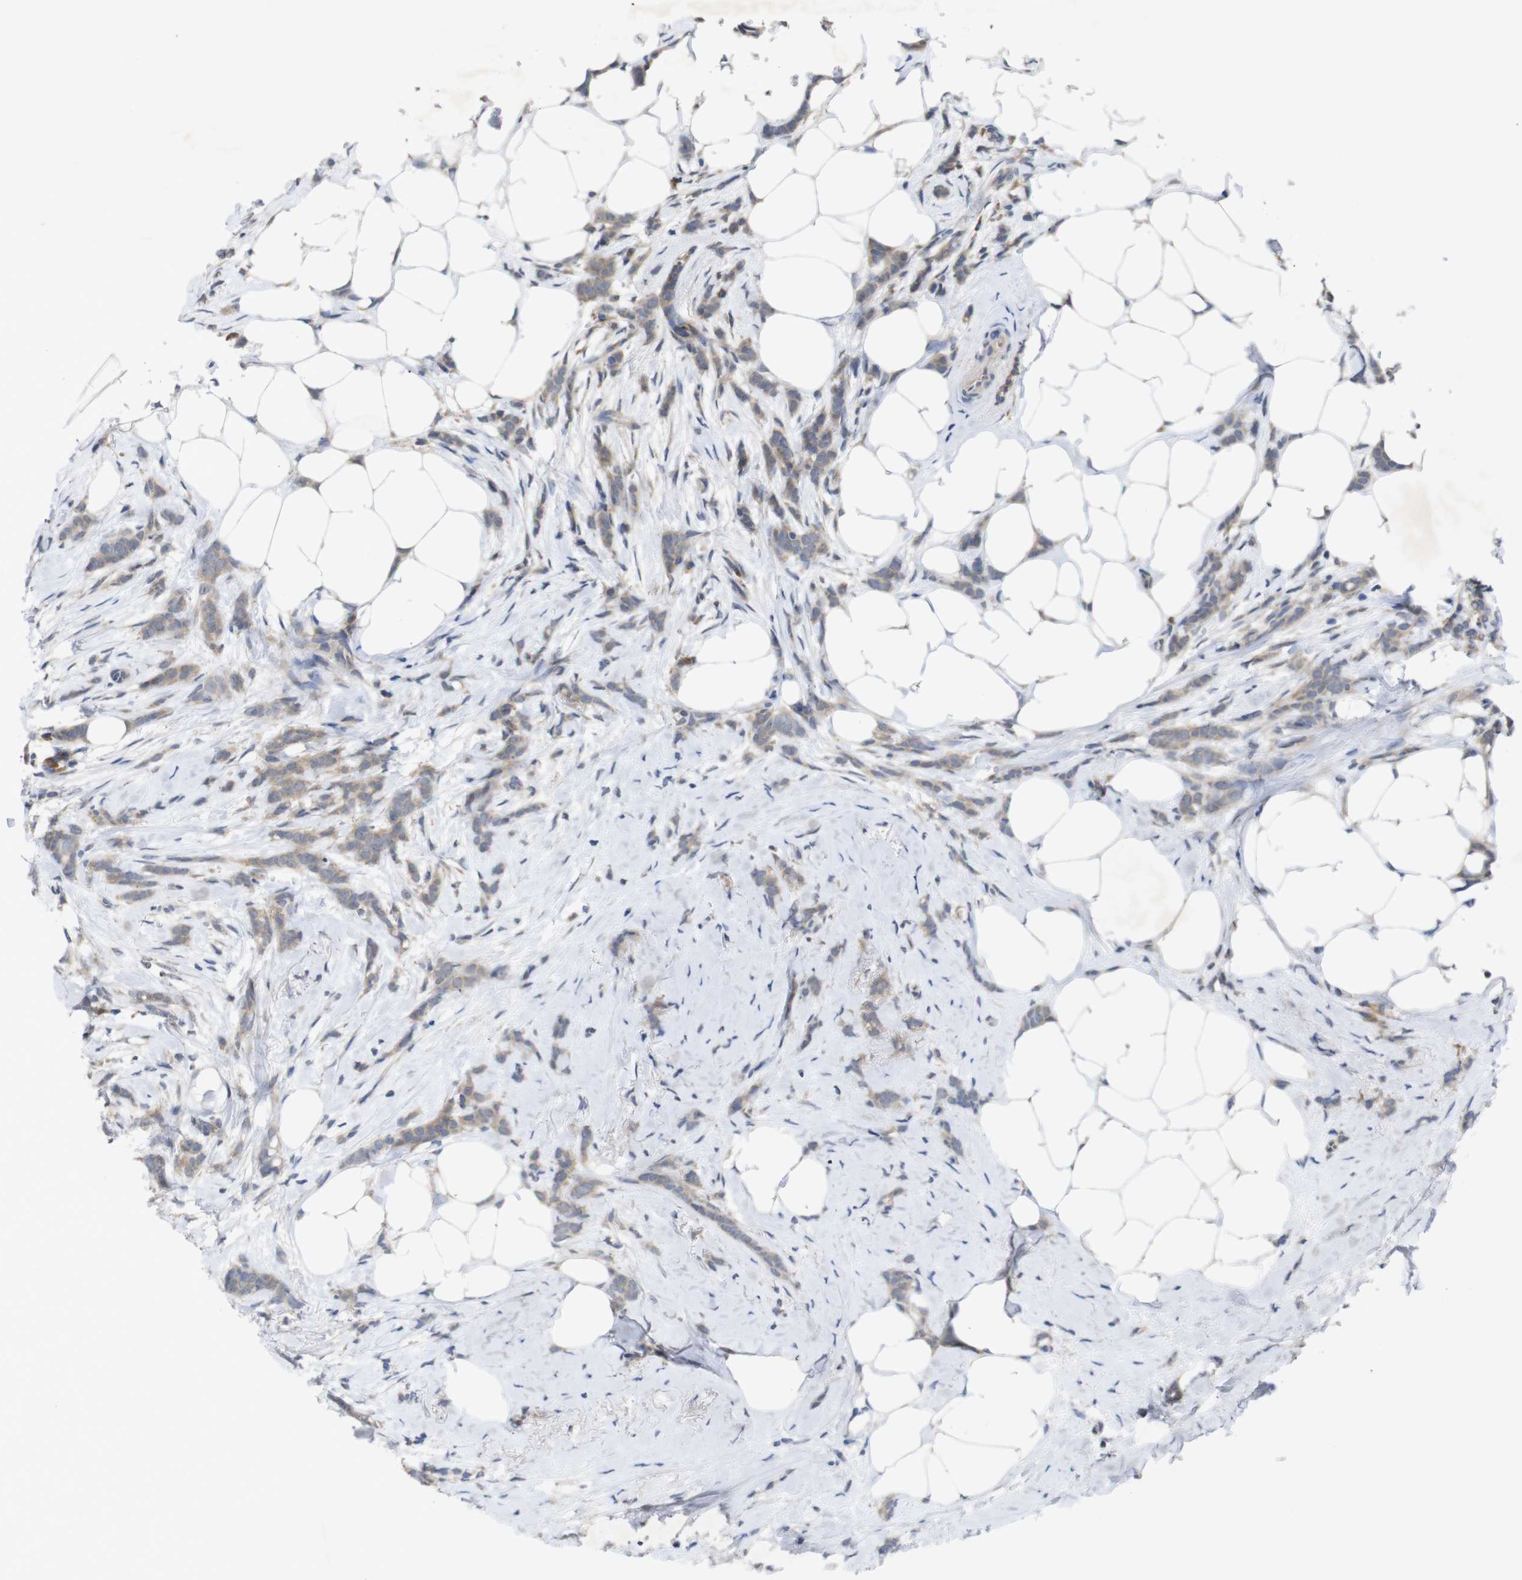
{"staining": {"intensity": "weak", "quantity": ">75%", "location": "cytoplasmic/membranous"}, "tissue": "breast cancer", "cell_type": "Tumor cells", "image_type": "cancer", "snomed": [{"axis": "morphology", "description": "Lobular carcinoma, in situ"}, {"axis": "morphology", "description": "Lobular carcinoma"}, {"axis": "topography", "description": "Breast"}], "caption": "Immunohistochemistry photomicrograph of human breast cancer stained for a protein (brown), which demonstrates low levels of weak cytoplasmic/membranous positivity in approximately >75% of tumor cells.", "gene": "BCAR3", "patient": {"sex": "female", "age": 41}}